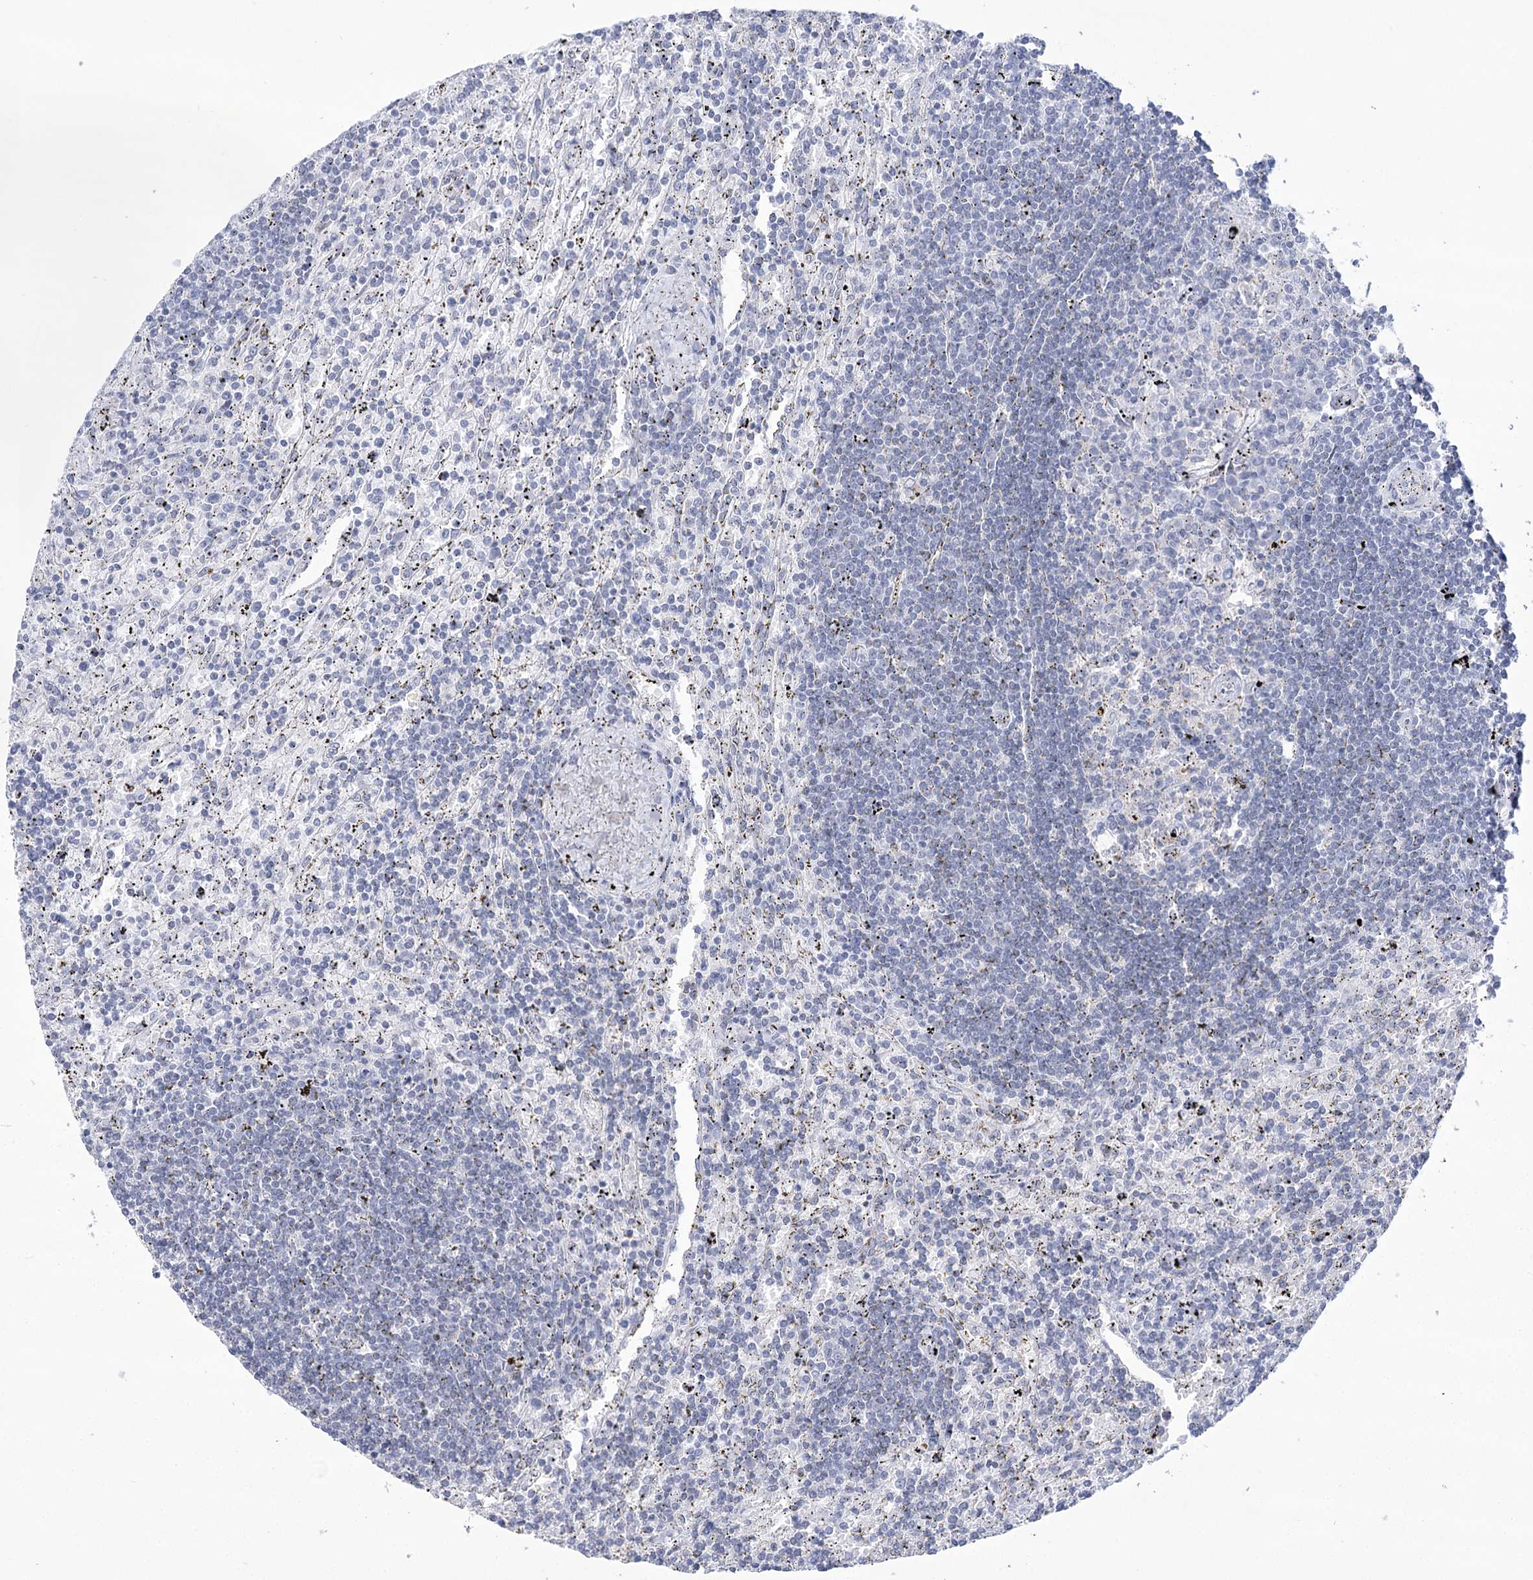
{"staining": {"intensity": "negative", "quantity": "none", "location": "none"}, "tissue": "lymphoma", "cell_type": "Tumor cells", "image_type": "cancer", "snomed": [{"axis": "morphology", "description": "Malignant lymphoma, non-Hodgkin's type, Low grade"}, {"axis": "topography", "description": "Spleen"}], "caption": "An IHC photomicrograph of malignant lymphoma, non-Hodgkin's type (low-grade) is shown. There is no staining in tumor cells of malignant lymphoma, non-Hodgkin's type (low-grade).", "gene": "HORMAD1", "patient": {"sex": "male", "age": 76}}